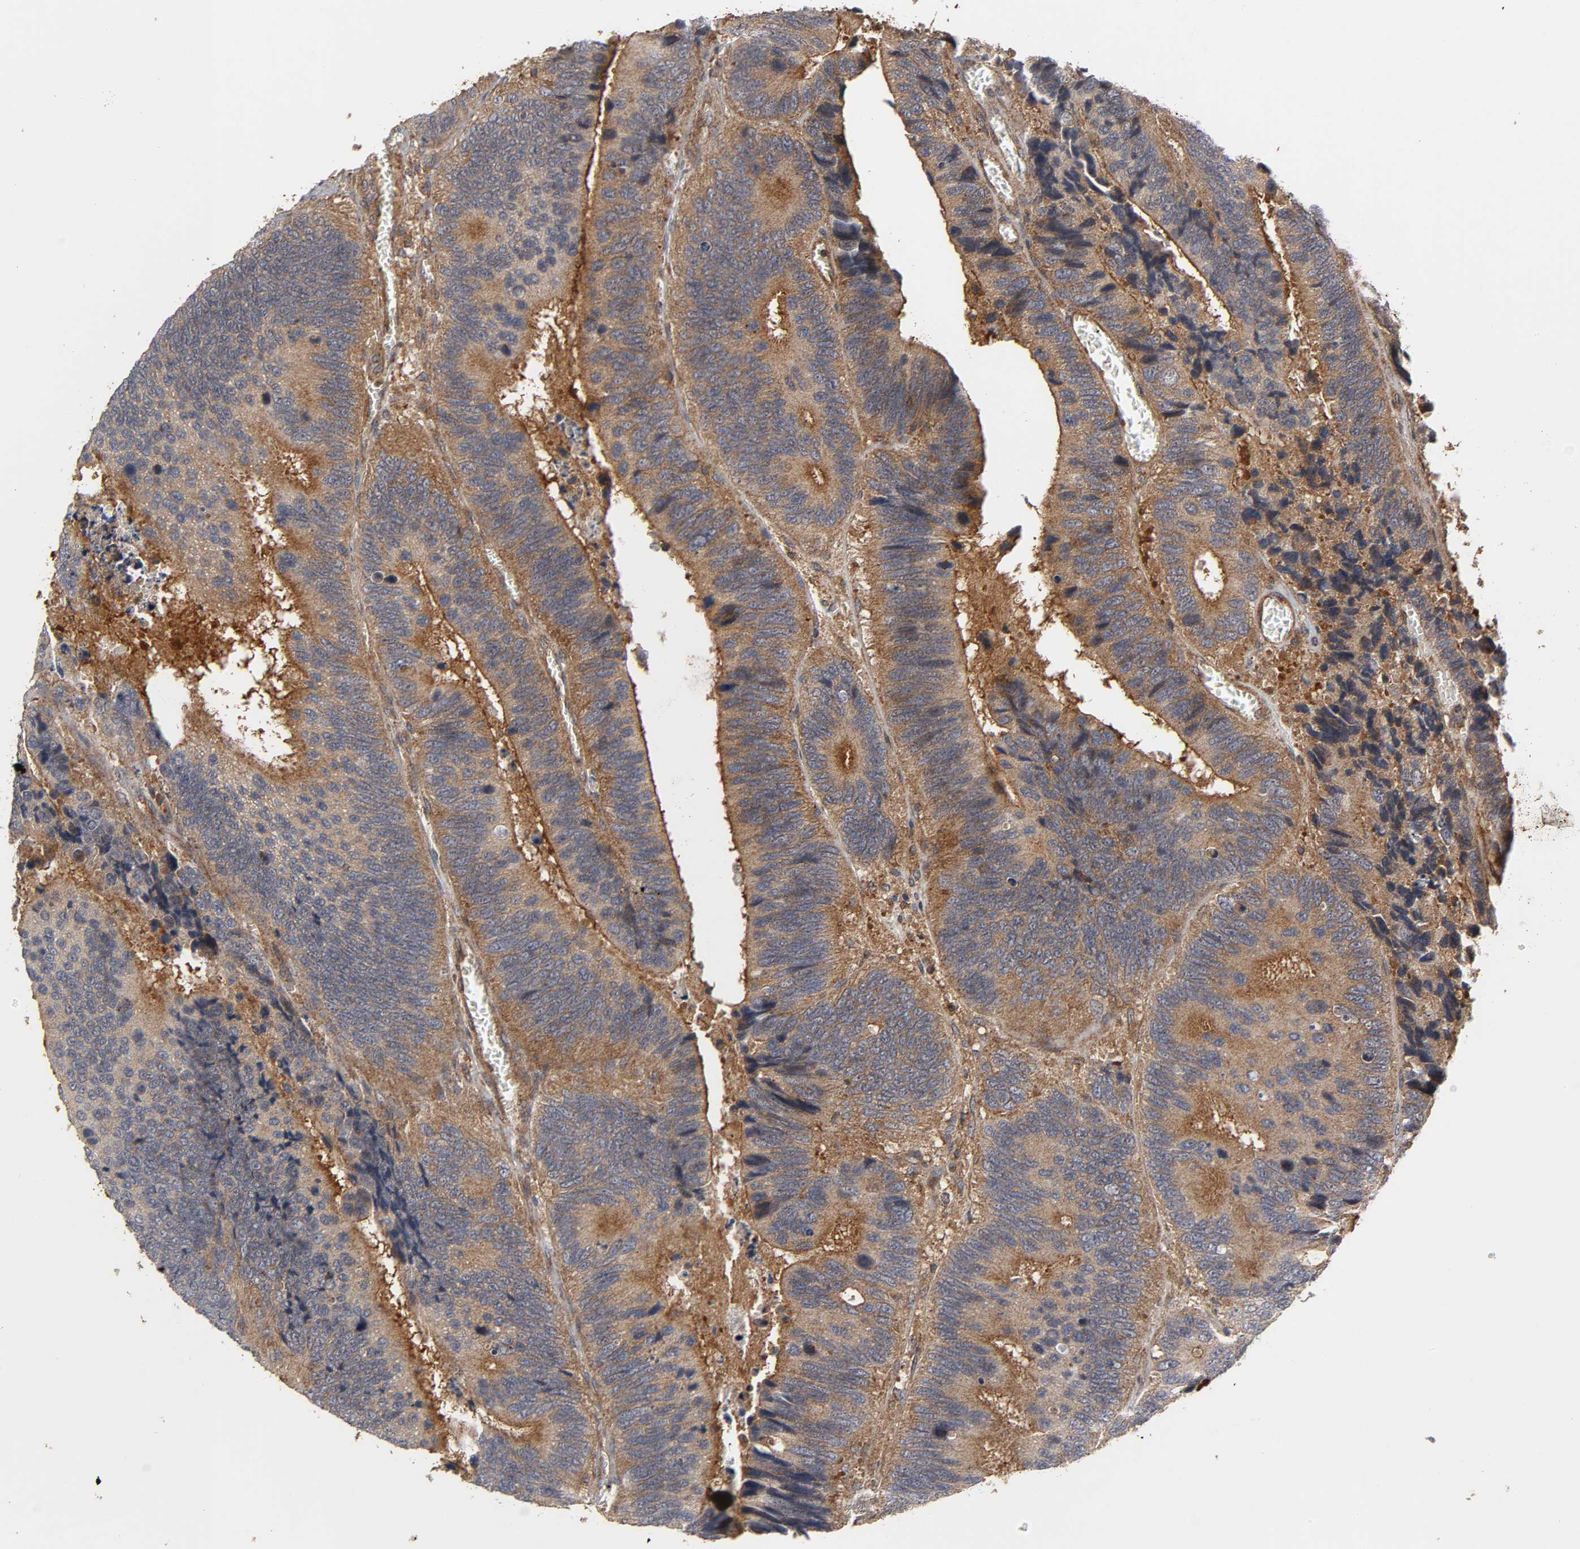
{"staining": {"intensity": "moderate", "quantity": ">75%", "location": "cytoplasmic/membranous"}, "tissue": "colorectal cancer", "cell_type": "Tumor cells", "image_type": "cancer", "snomed": [{"axis": "morphology", "description": "Adenocarcinoma, NOS"}, {"axis": "topography", "description": "Colon"}], "caption": "A medium amount of moderate cytoplasmic/membranous expression is present in approximately >75% of tumor cells in colorectal cancer tissue. The staining was performed using DAB to visualize the protein expression in brown, while the nuclei were stained in blue with hematoxylin (Magnification: 20x).", "gene": "IKBKB", "patient": {"sex": "male", "age": 72}}